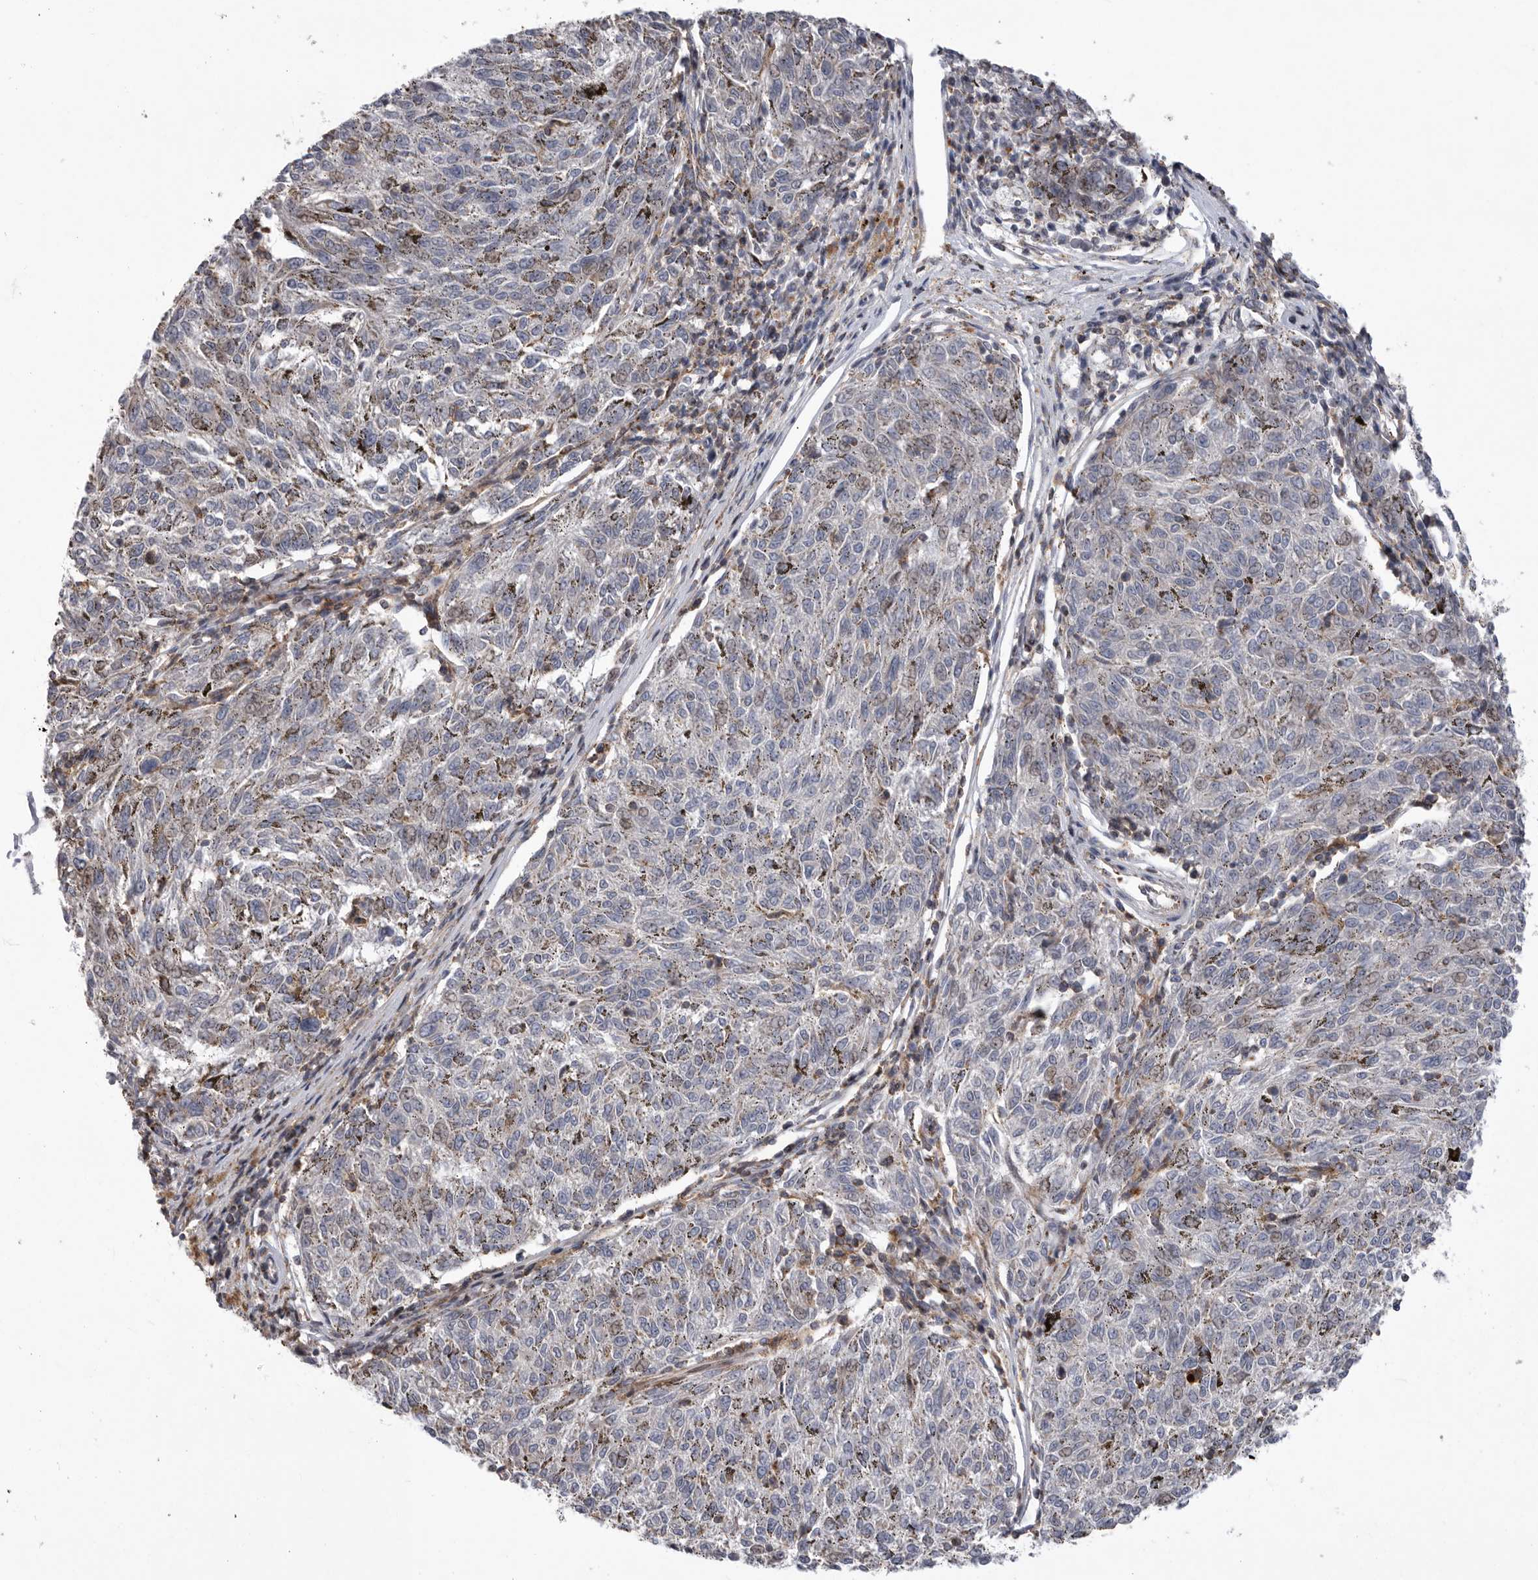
{"staining": {"intensity": "negative", "quantity": "none", "location": "none"}, "tissue": "melanoma", "cell_type": "Tumor cells", "image_type": "cancer", "snomed": [{"axis": "morphology", "description": "Malignant melanoma, NOS"}, {"axis": "topography", "description": "Skin"}], "caption": "Malignant melanoma was stained to show a protein in brown. There is no significant expression in tumor cells. (DAB (3,3'-diaminobenzidine) immunohistochemistry (IHC) visualized using brightfield microscopy, high magnification).", "gene": "MPZL1", "patient": {"sex": "female", "age": 72}}